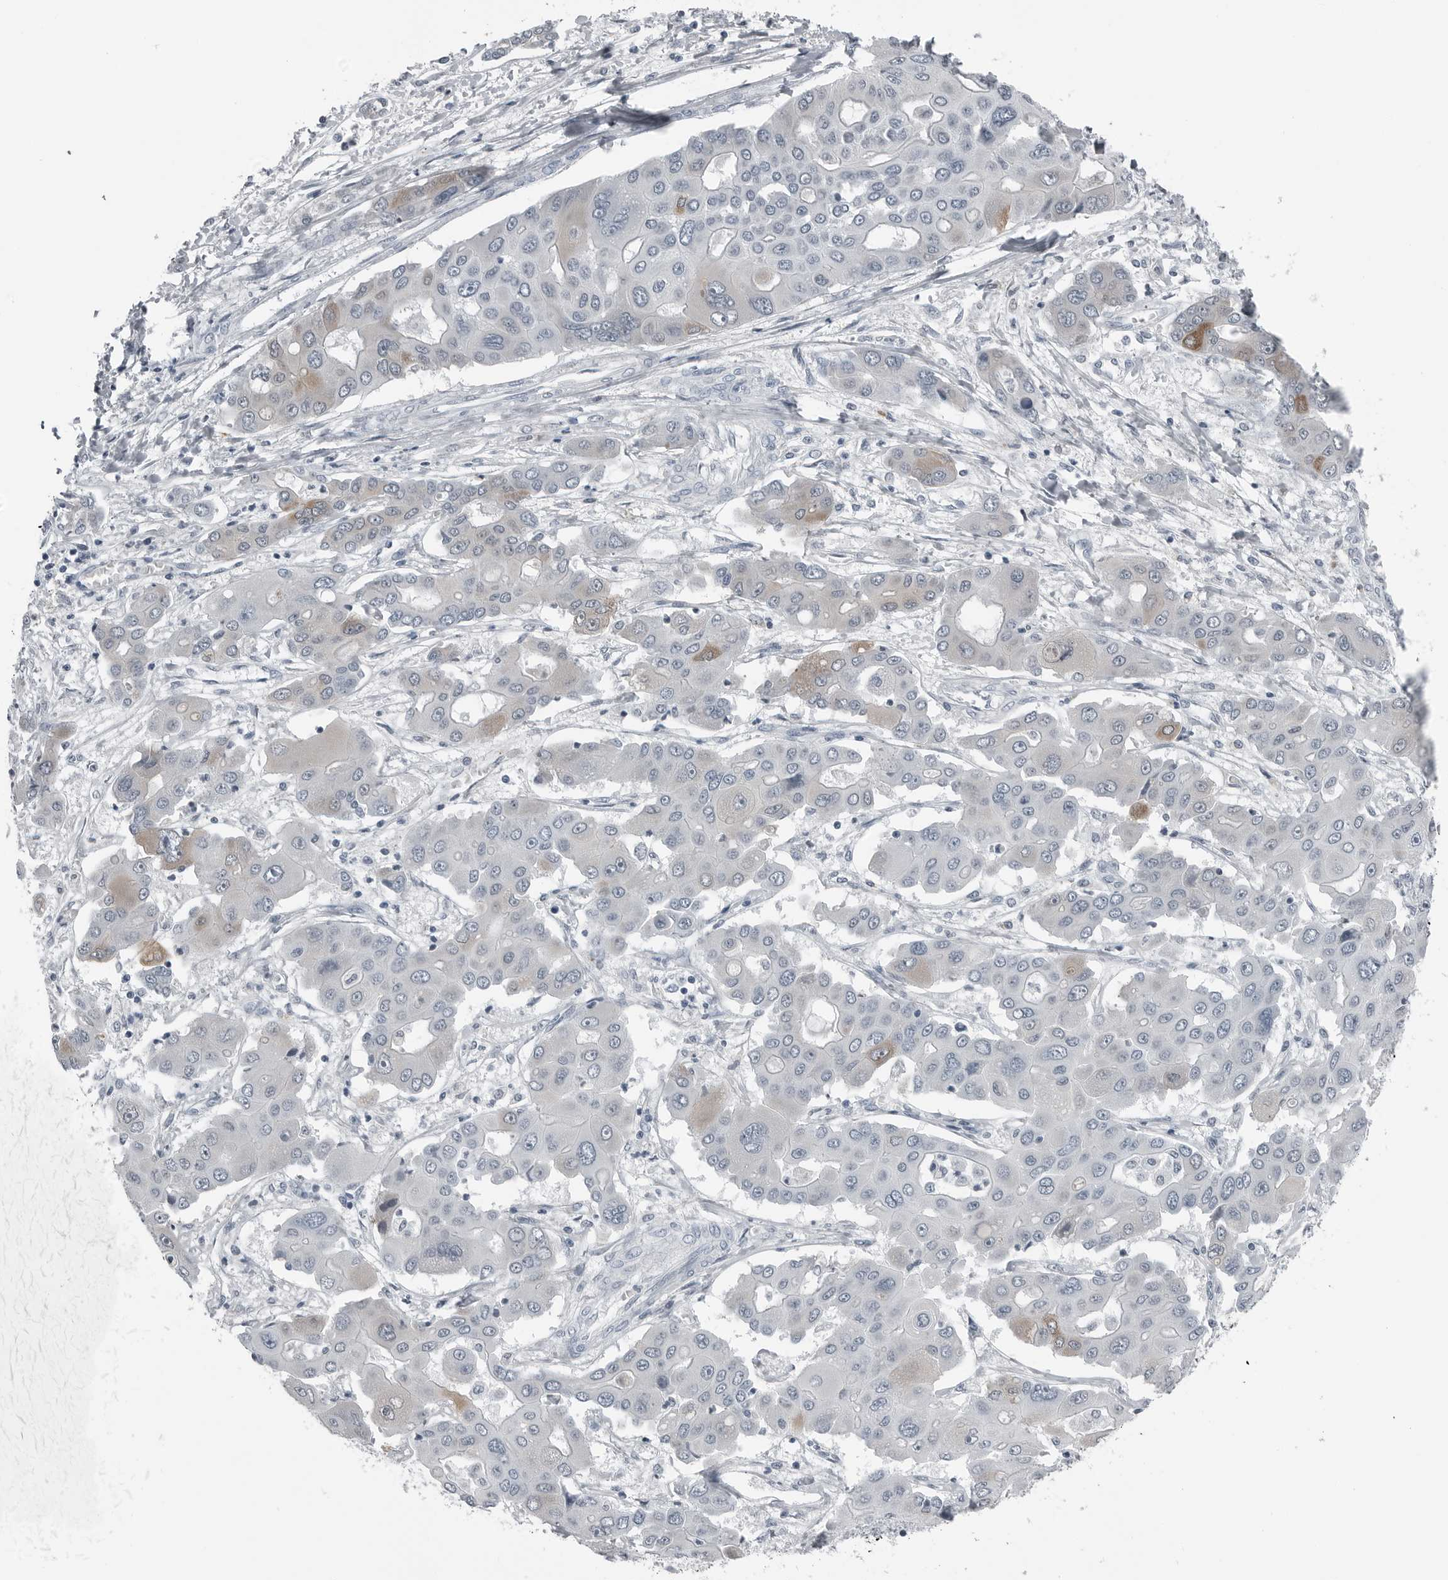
{"staining": {"intensity": "moderate", "quantity": "<25%", "location": "cytoplasmic/membranous"}, "tissue": "liver cancer", "cell_type": "Tumor cells", "image_type": "cancer", "snomed": [{"axis": "morphology", "description": "Cholangiocarcinoma"}, {"axis": "topography", "description": "Liver"}], "caption": "Tumor cells exhibit low levels of moderate cytoplasmic/membranous staining in approximately <25% of cells in human liver cholangiocarcinoma. Using DAB (brown) and hematoxylin (blue) stains, captured at high magnification using brightfield microscopy.", "gene": "SPINK1", "patient": {"sex": "male", "age": 67}}